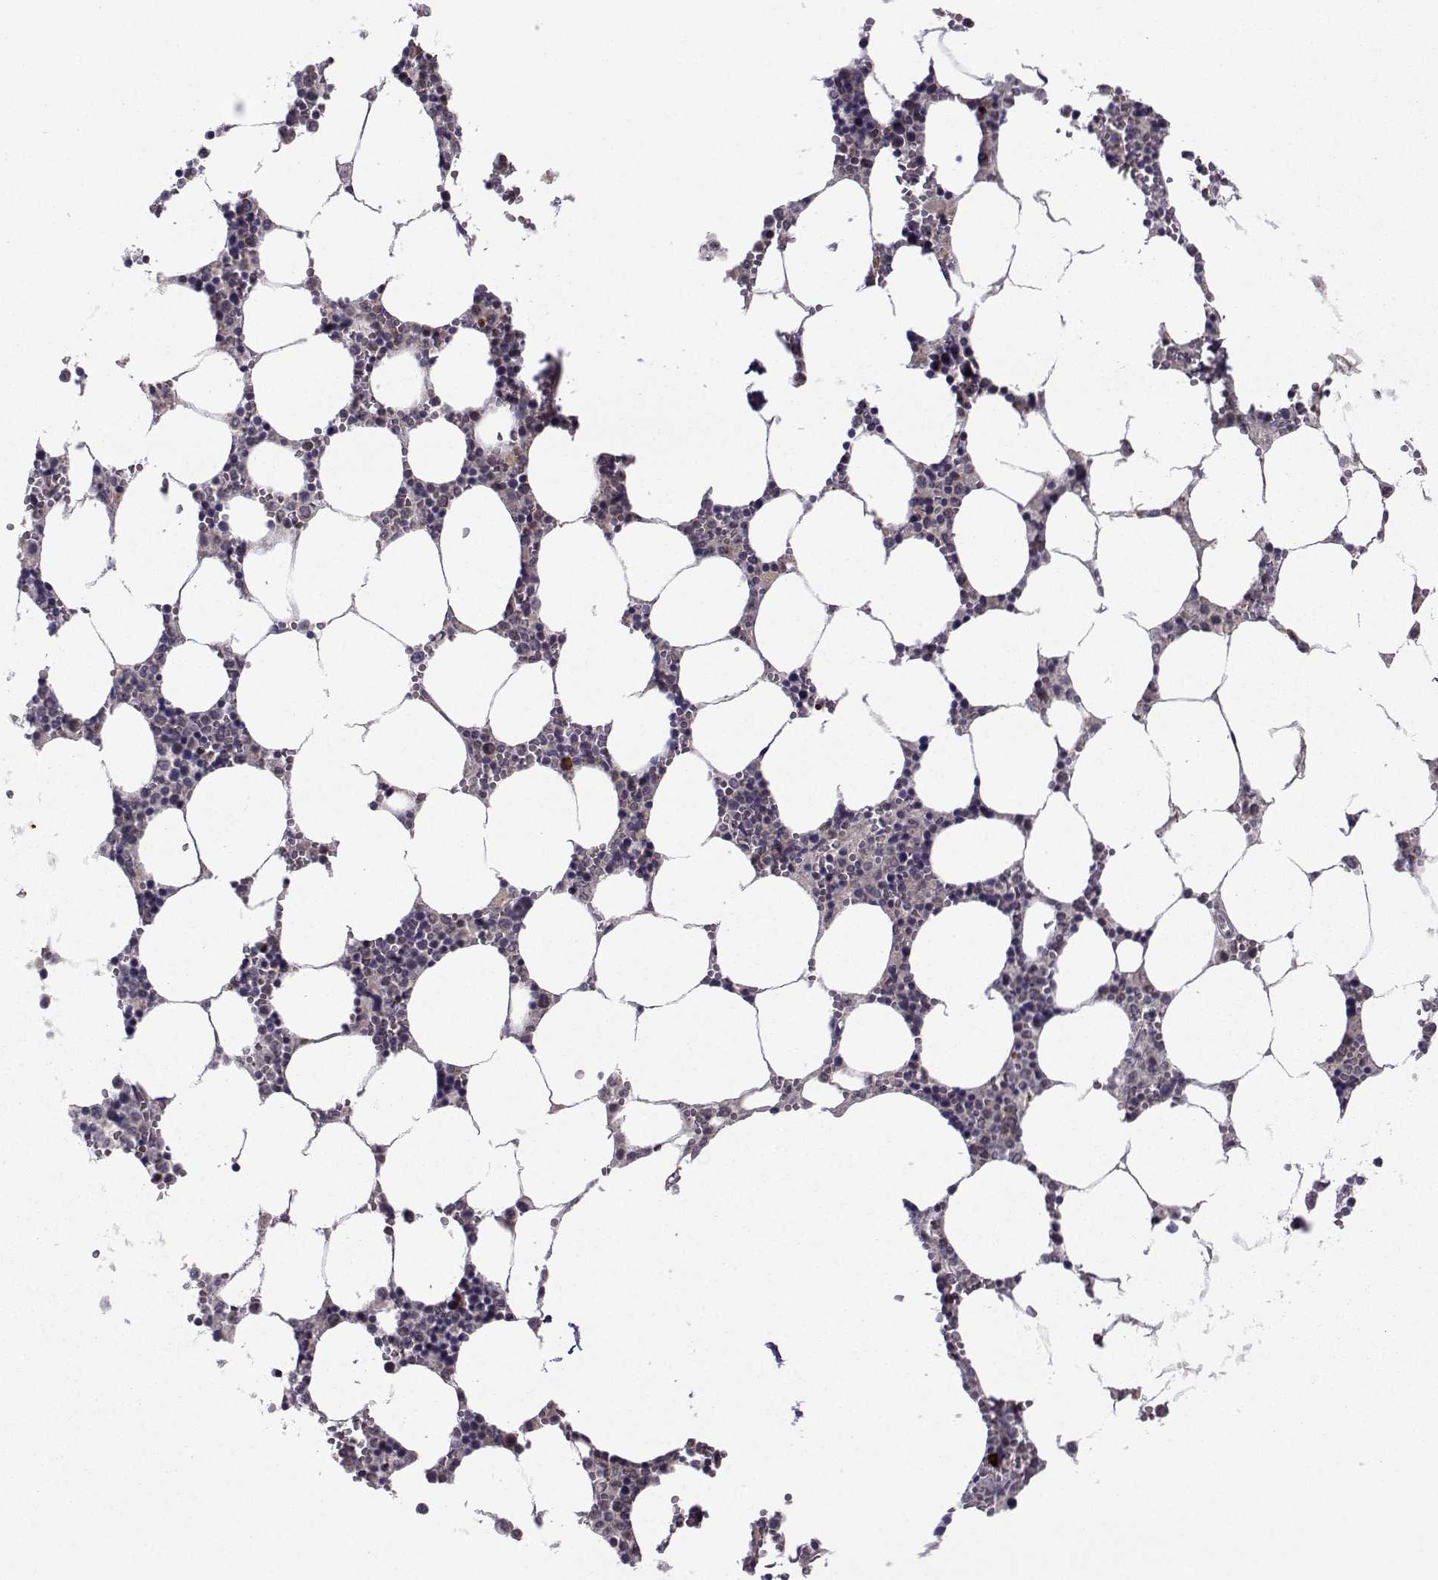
{"staining": {"intensity": "moderate", "quantity": "<25%", "location": "cytoplasmic/membranous"}, "tissue": "bone marrow", "cell_type": "Hematopoietic cells", "image_type": "normal", "snomed": [{"axis": "morphology", "description": "Normal tissue, NOS"}, {"axis": "topography", "description": "Bone marrow"}], "caption": "A low amount of moderate cytoplasmic/membranous expression is present in approximately <25% of hematopoietic cells in unremarkable bone marrow. (Stains: DAB (3,3'-diaminobenzidine) in brown, nuclei in blue, Microscopy: brightfield microscopy at high magnification).", "gene": "NECAB3", "patient": {"sex": "female", "age": 64}}